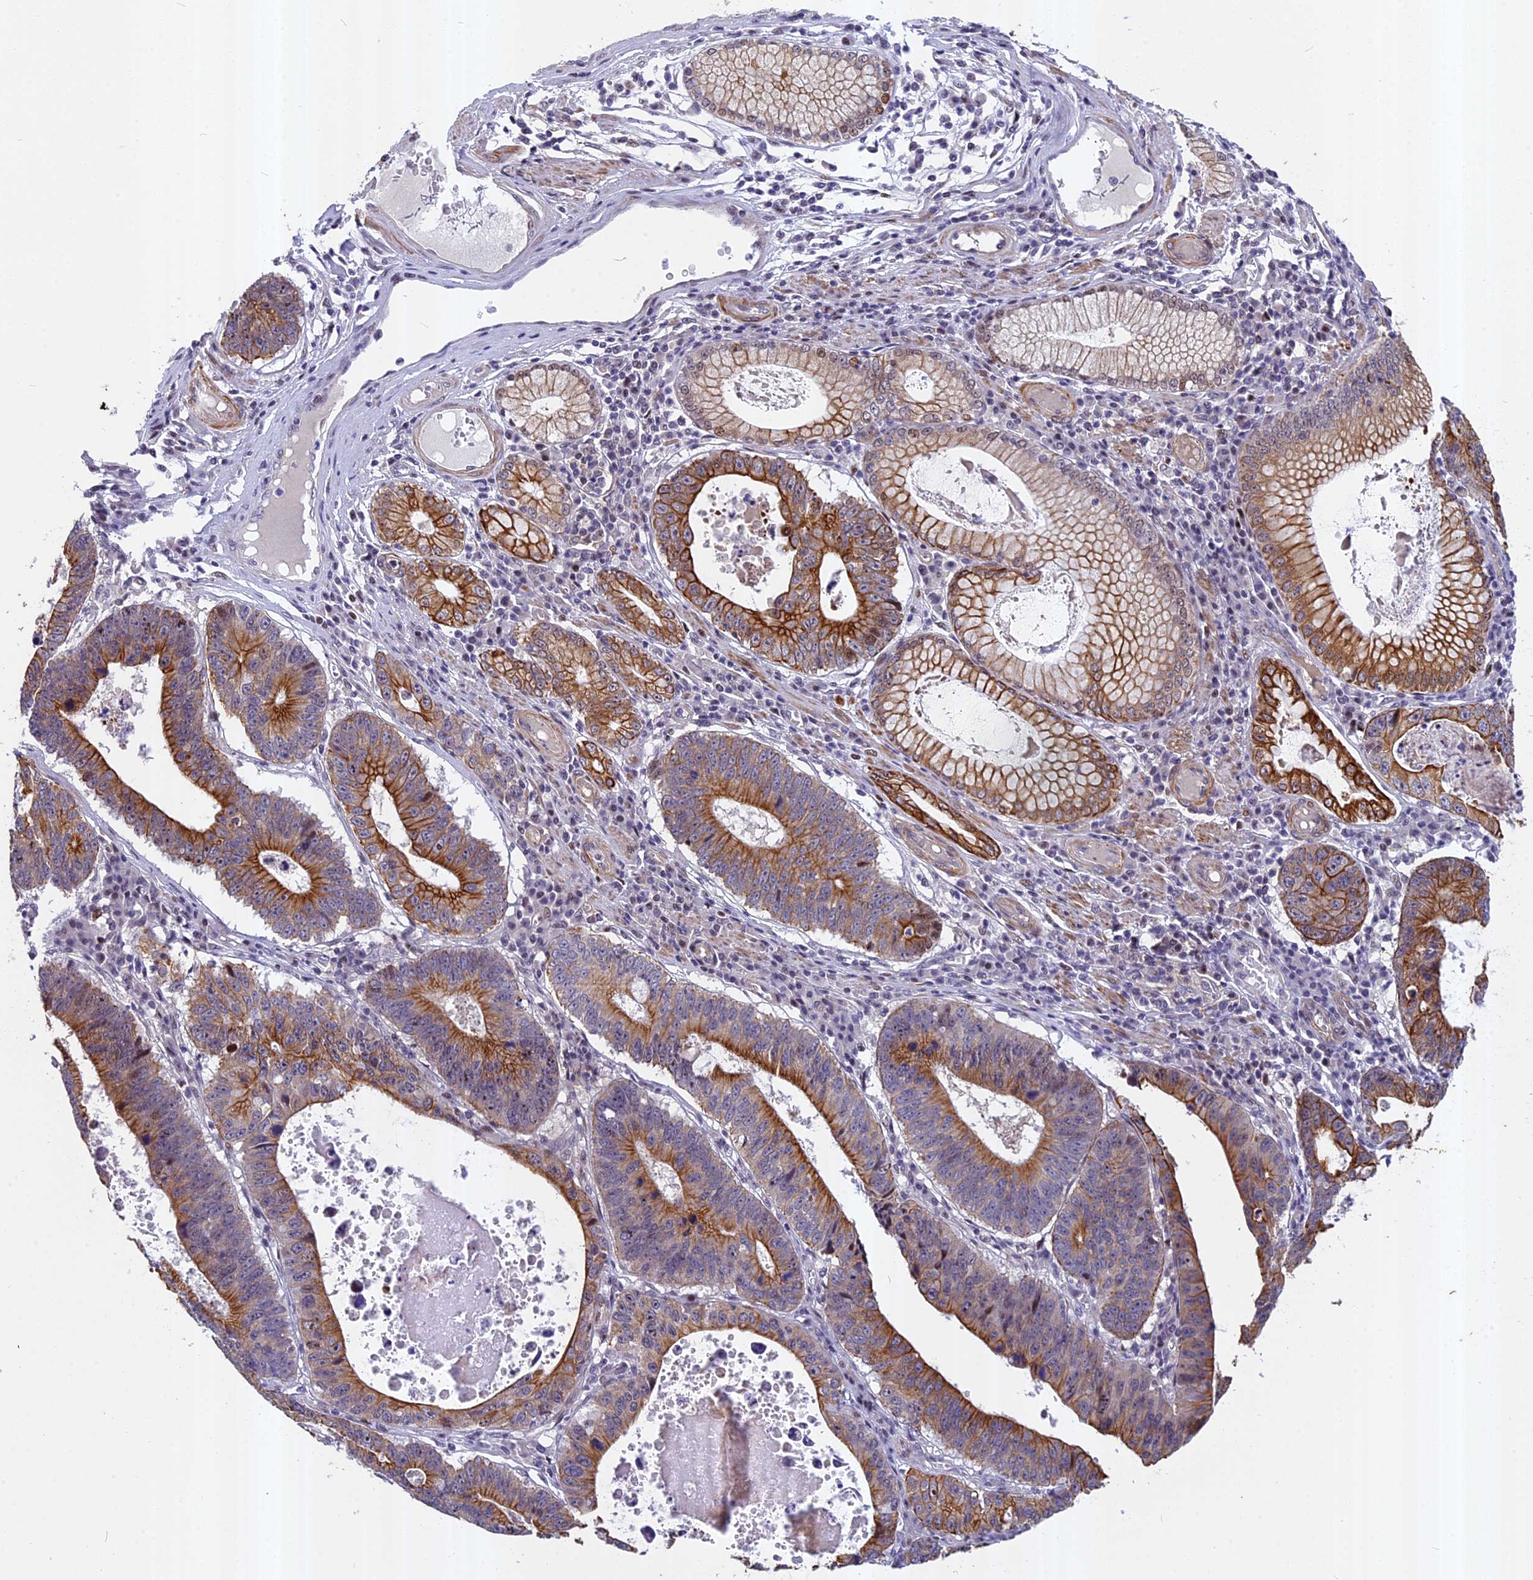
{"staining": {"intensity": "strong", "quantity": "25%-75%", "location": "cytoplasmic/membranous"}, "tissue": "stomach cancer", "cell_type": "Tumor cells", "image_type": "cancer", "snomed": [{"axis": "morphology", "description": "Adenocarcinoma, NOS"}, {"axis": "topography", "description": "Stomach"}], "caption": "Human stomach cancer stained with a protein marker displays strong staining in tumor cells.", "gene": "ANKRD34B", "patient": {"sex": "male", "age": 59}}